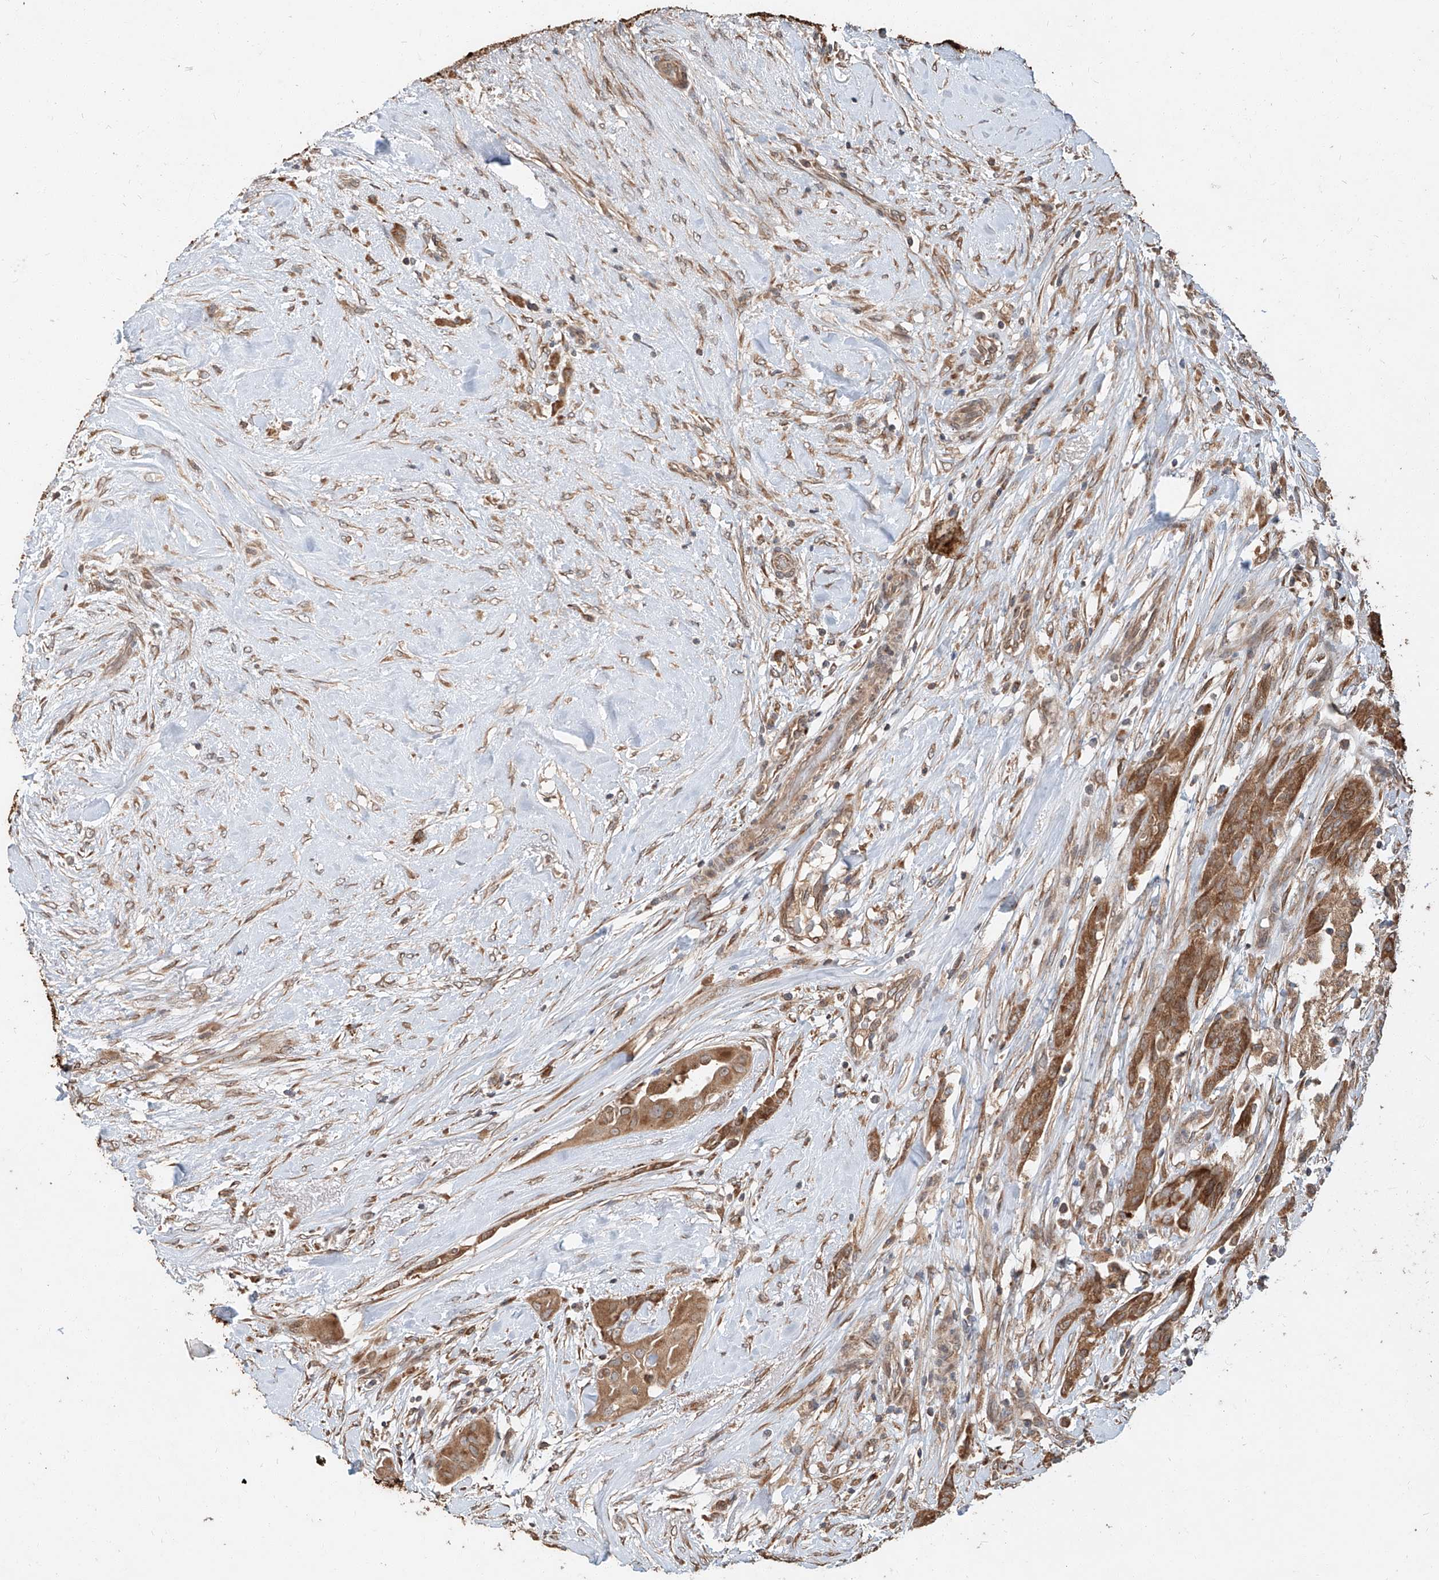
{"staining": {"intensity": "moderate", "quantity": ">75%", "location": "cytoplasmic/membranous"}, "tissue": "thyroid cancer", "cell_type": "Tumor cells", "image_type": "cancer", "snomed": [{"axis": "morphology", "description": "Papillary adenocarcinoma, NOS"}, {"axis": "topography", "description": "Thyroid gland"}], "caption": "This histopathology image displays immunohistochemistry staining of human thyroid papillary adenocarcinoma, with medium moderate cytoplasmic/membranous expression in about >75% of tumor cells.", "gene": "STX19", "patient": {"sex": "female", "age": 59}}